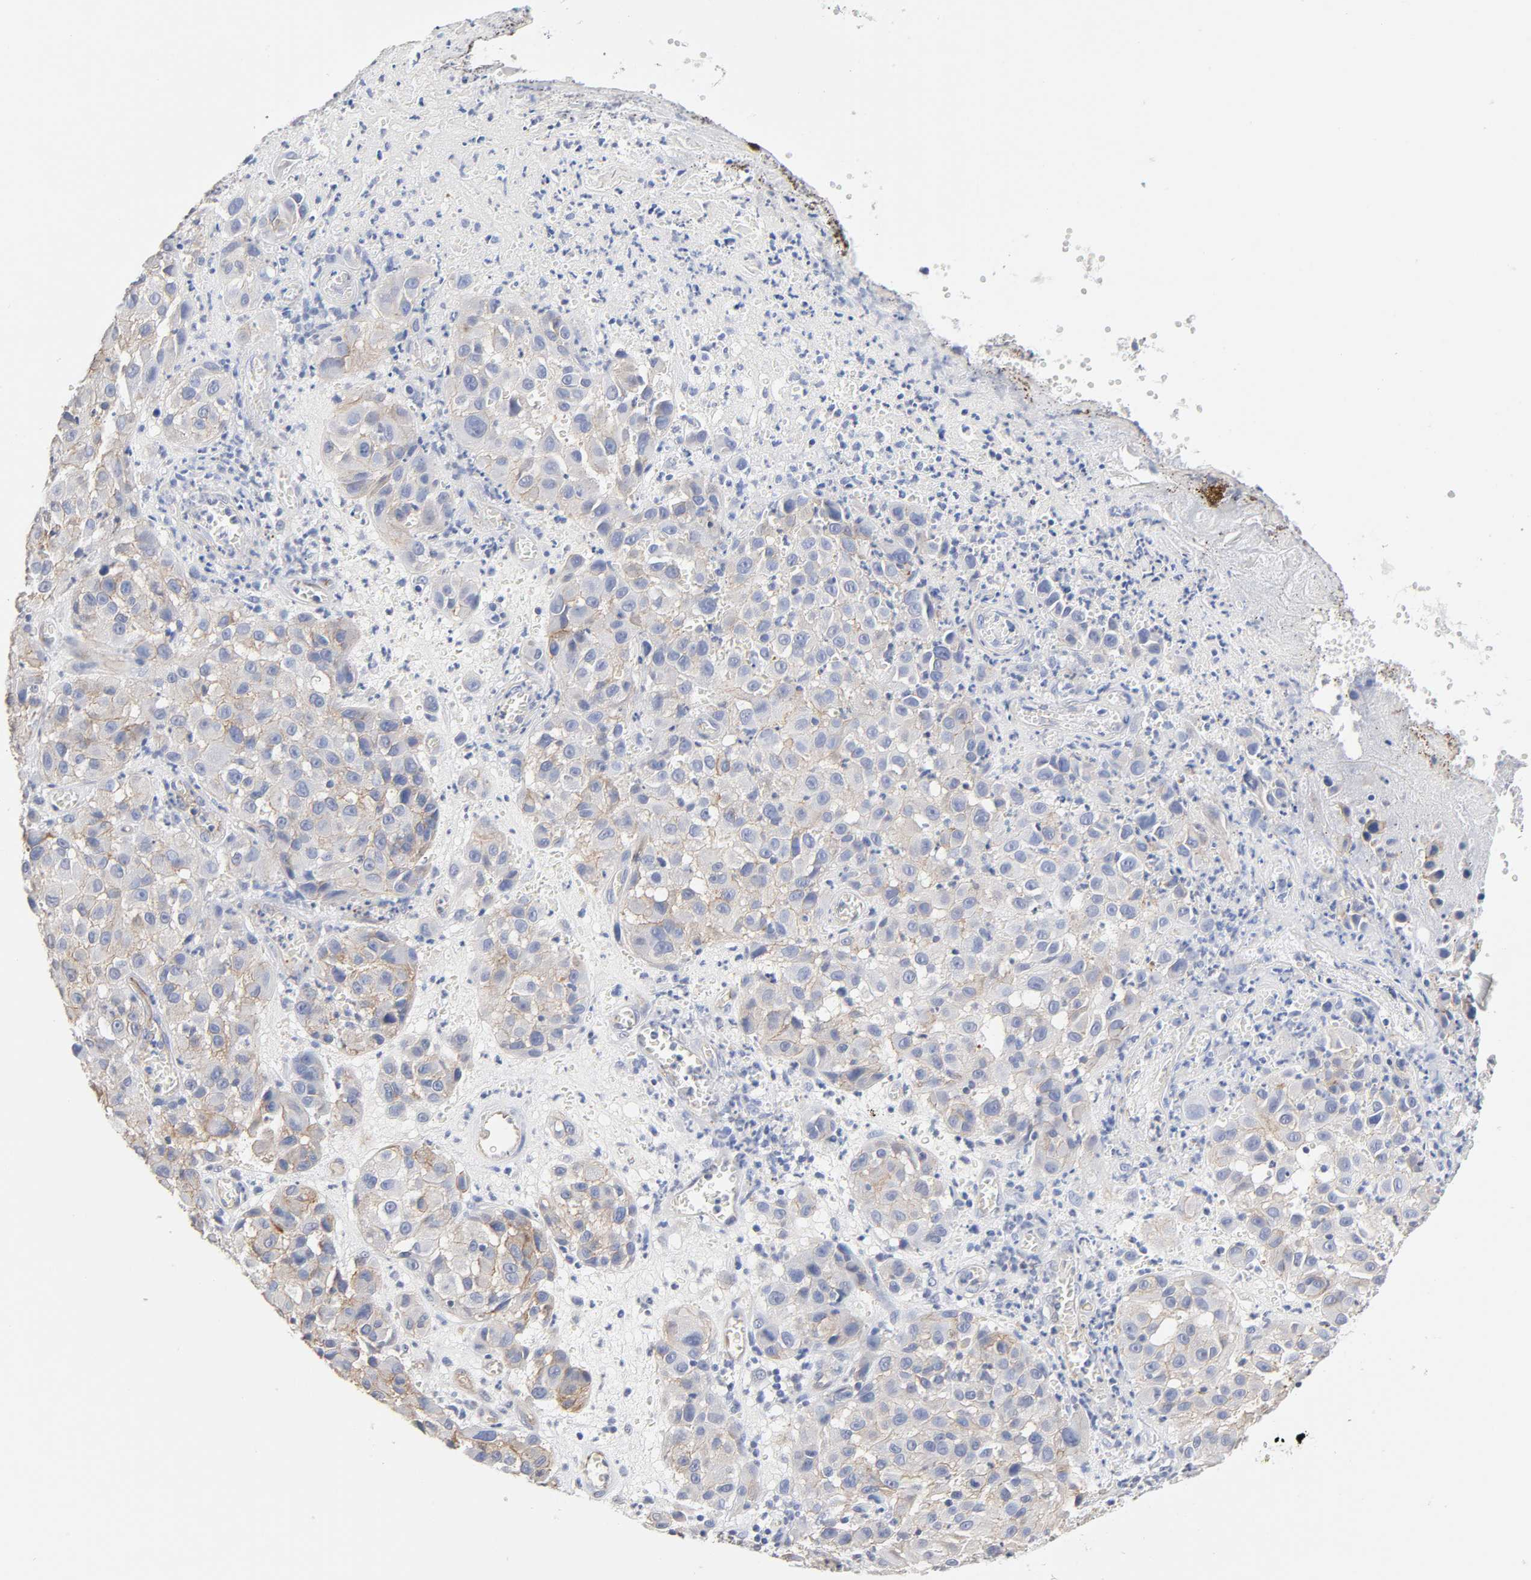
{"staining": {"intensity": "weak", "quantity": "25%-75%", "location": "cytoplasmic/membranous"}, "tissue": "melanoma", "cell_type": "Tumor cells", "image_type": "cancer", "snomed": [{"axis": "morphology", "description": "Malignant melanoma, NOS"}, {"axis": "topography", "description": "Skin"}], "caption": "High-magnification brightfield microscopy of melanoma stained with DAB (3,3'-diaminobenzidine) (brown) and counterstained with hematoxylin (blue). tumor cells exhibit weak cytoplasmic/membranous expression is present in about25%-75% of cells.", "gene": "SPTAN1", "patient": {"sex": "female", "age": 21}}